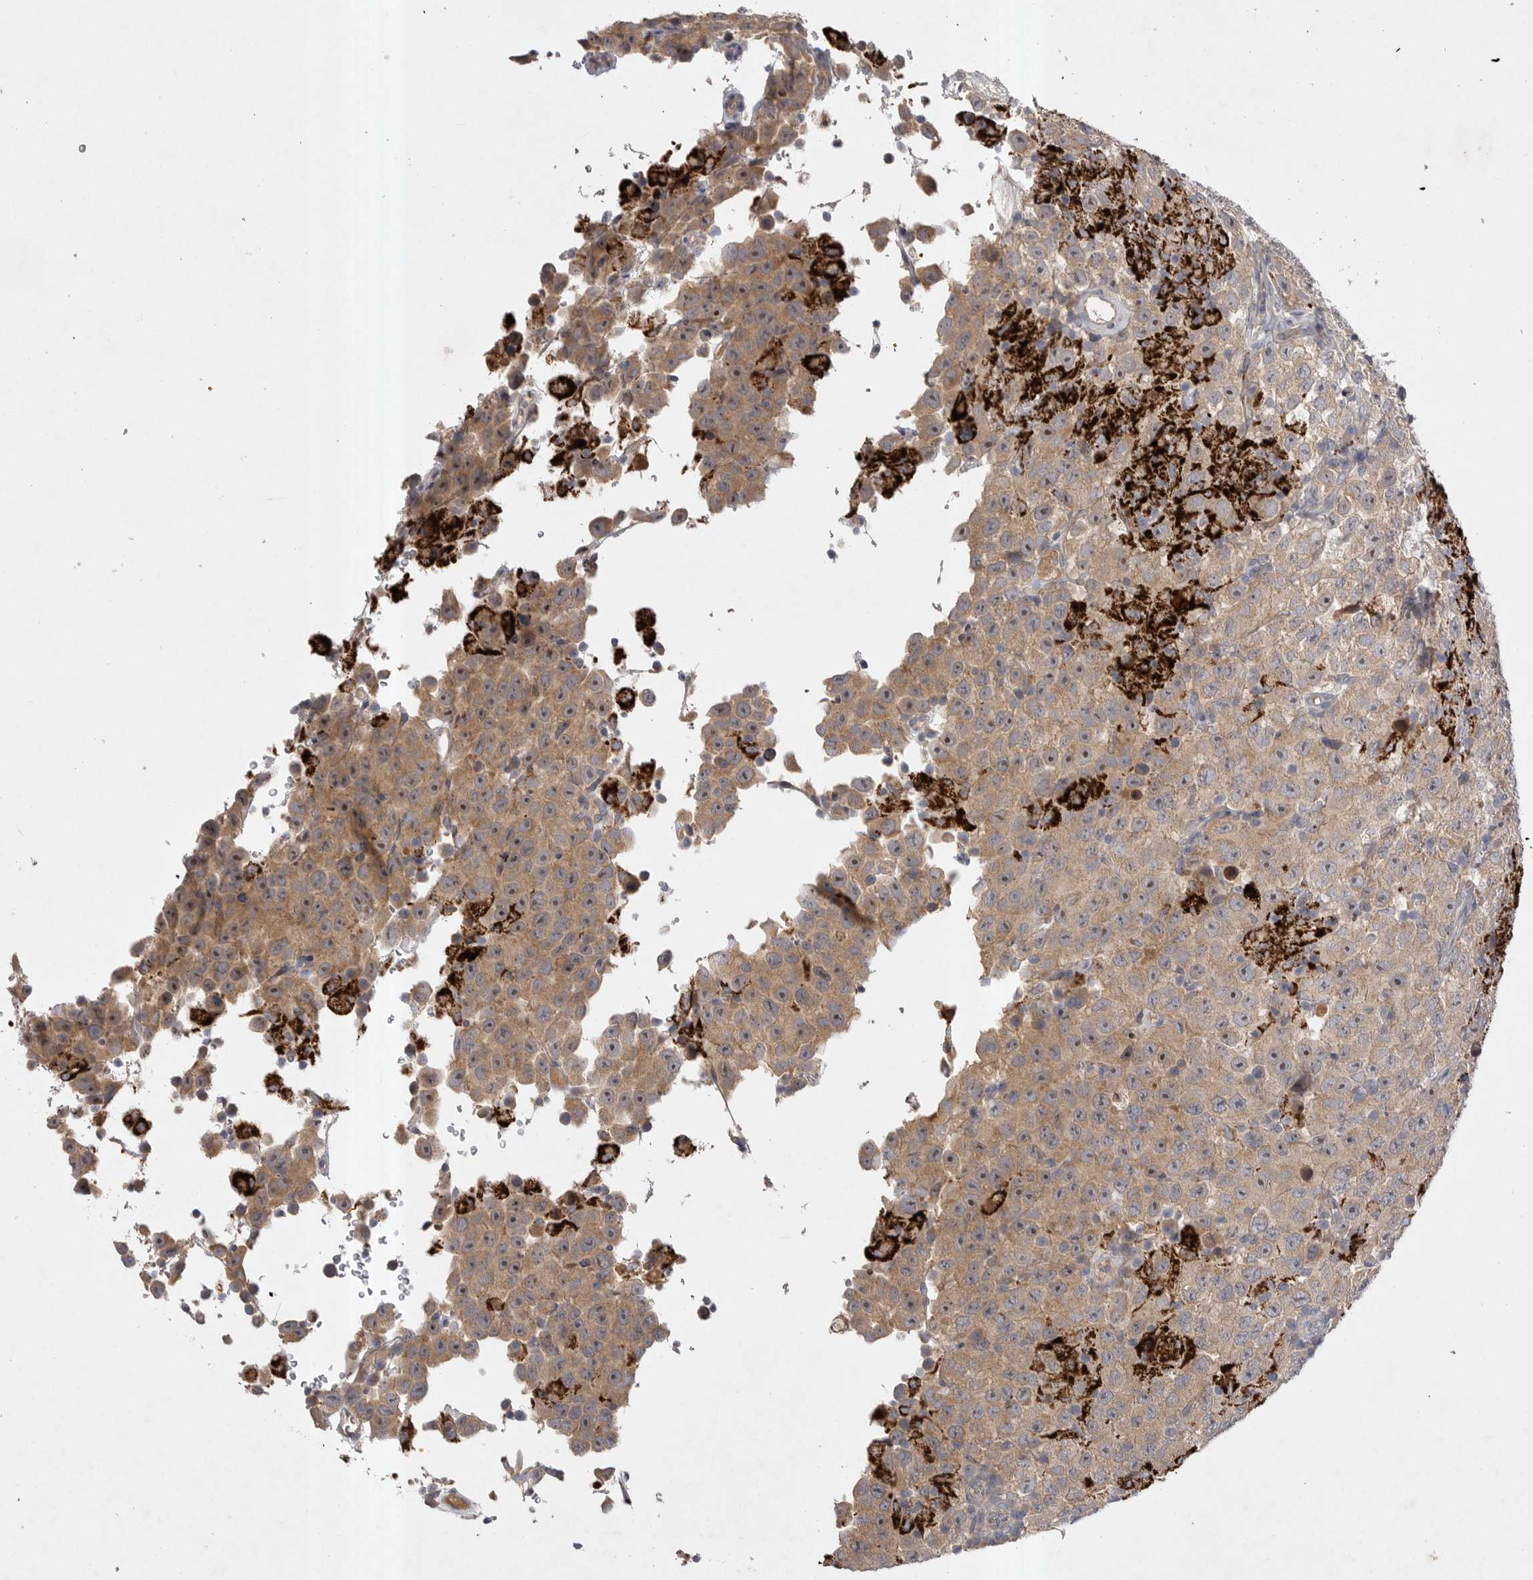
{"staining": {"intensity": "moderate", "quantity": ">75%", "location": "cytoplasmic/membranous"}, "tissue": "testis cancer", "cell_type": "Tumor cells", "image_type": "cancer", "snomed": [{"axis": "morphology", "description": "Seminoma, NOS"}, {"axis": "topography", "description": "Testis"}], "caption": "This is an image of IHC staining of seminoma (testis), which shows moderate staining in the cytoplasmic/membranous of tumor cells.", "gene": "DHDDS", "patient": {"sex": "male", "age": 41}}